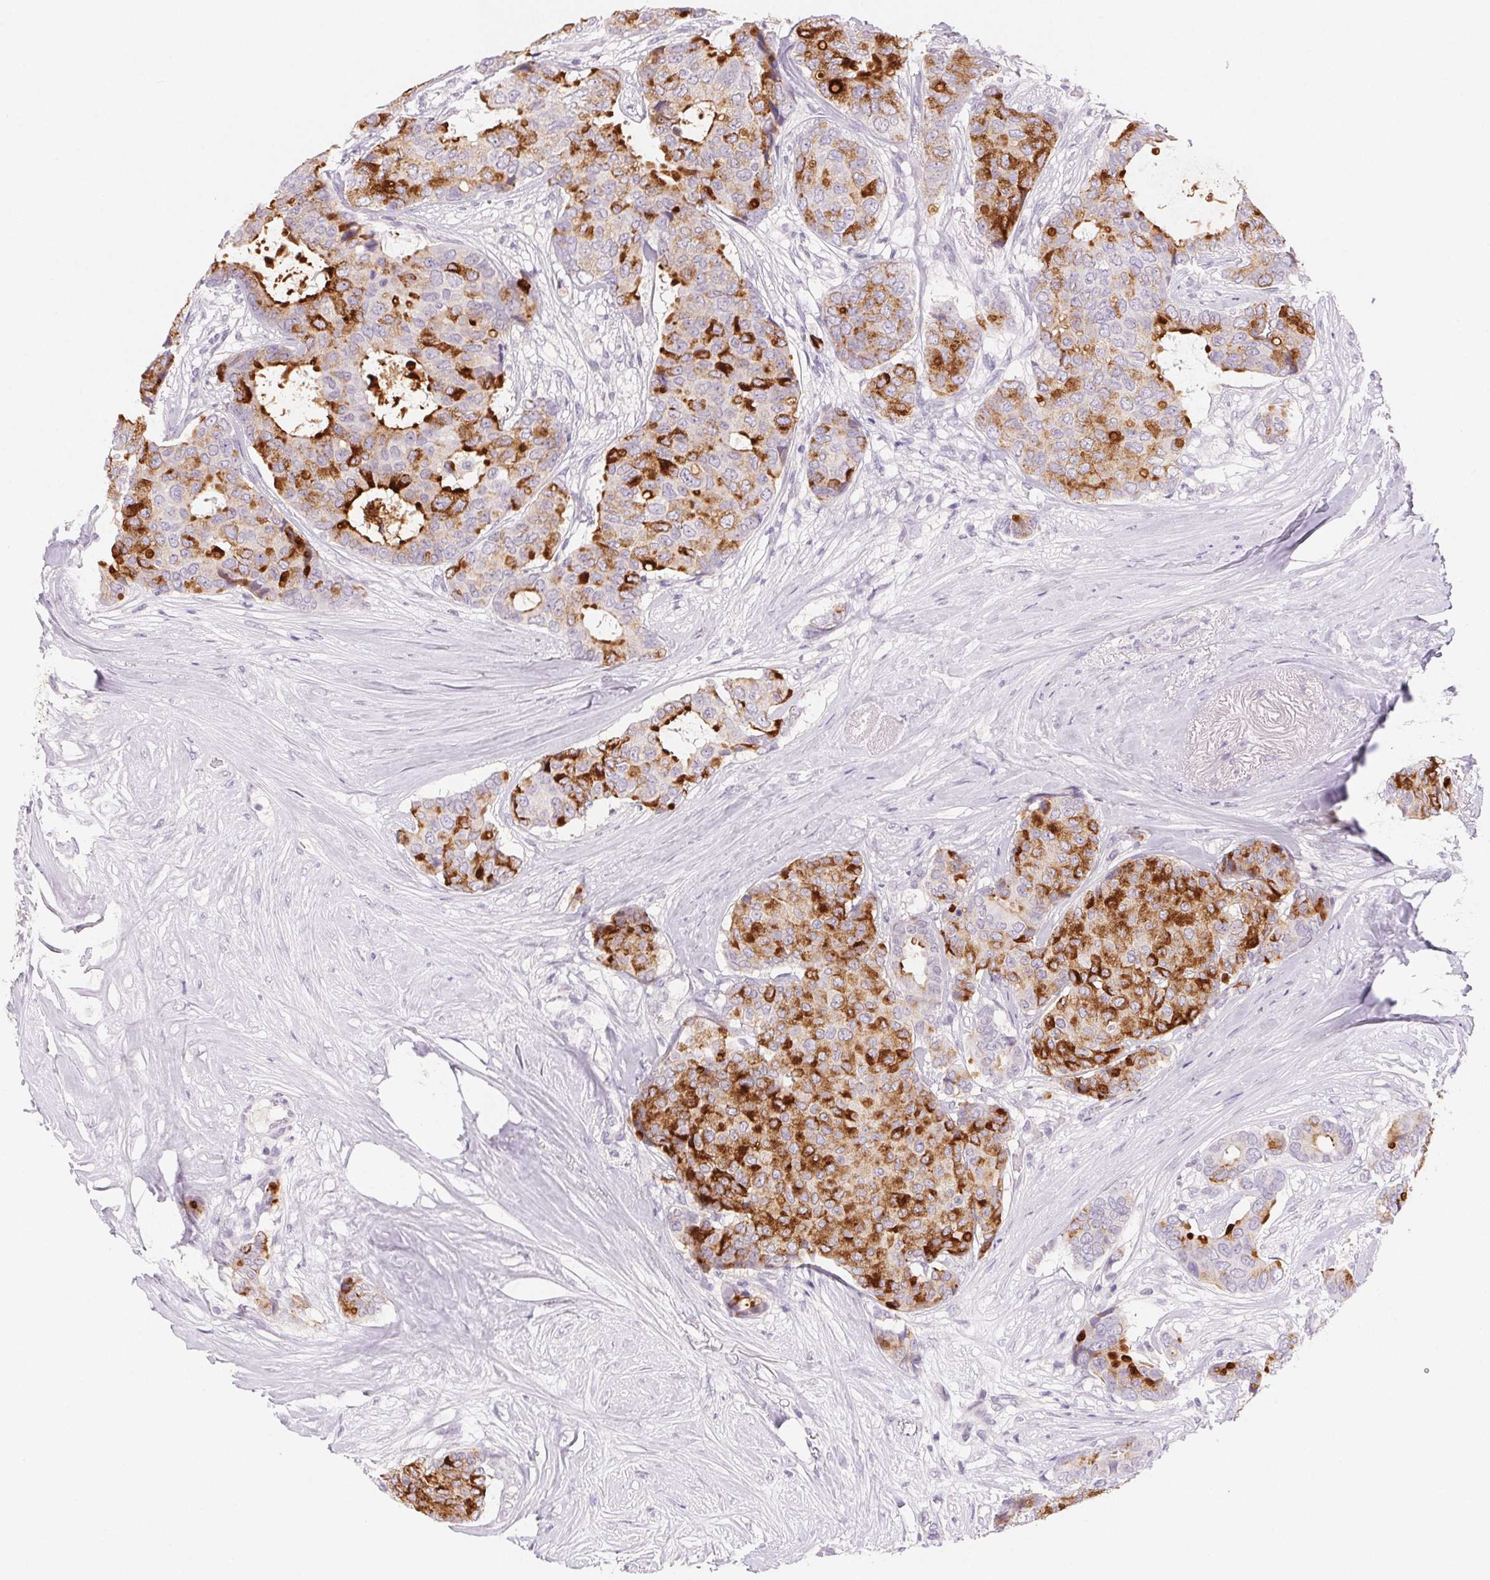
{"staining": {"intensity": "strong", "quantity": "25%-75%", "location": "cytoplasmic/membranous"}, "tissue": "breast cancer", "cell_type": "Tumor cells", "image_type": "cancer", "snomed": [{"axis": "morphology", "description": "Duct carcinoma"}, {"axis": "topography", "description": "Breast"}], "caption": "Immunohistochemical staining of breast cancer displays high levels of strong cytoplasmic/membranous positivity in about 25%-75% of tumor cells.", "gene": "BPIFB2", "patient": {"sex": "female", "age": 75}}